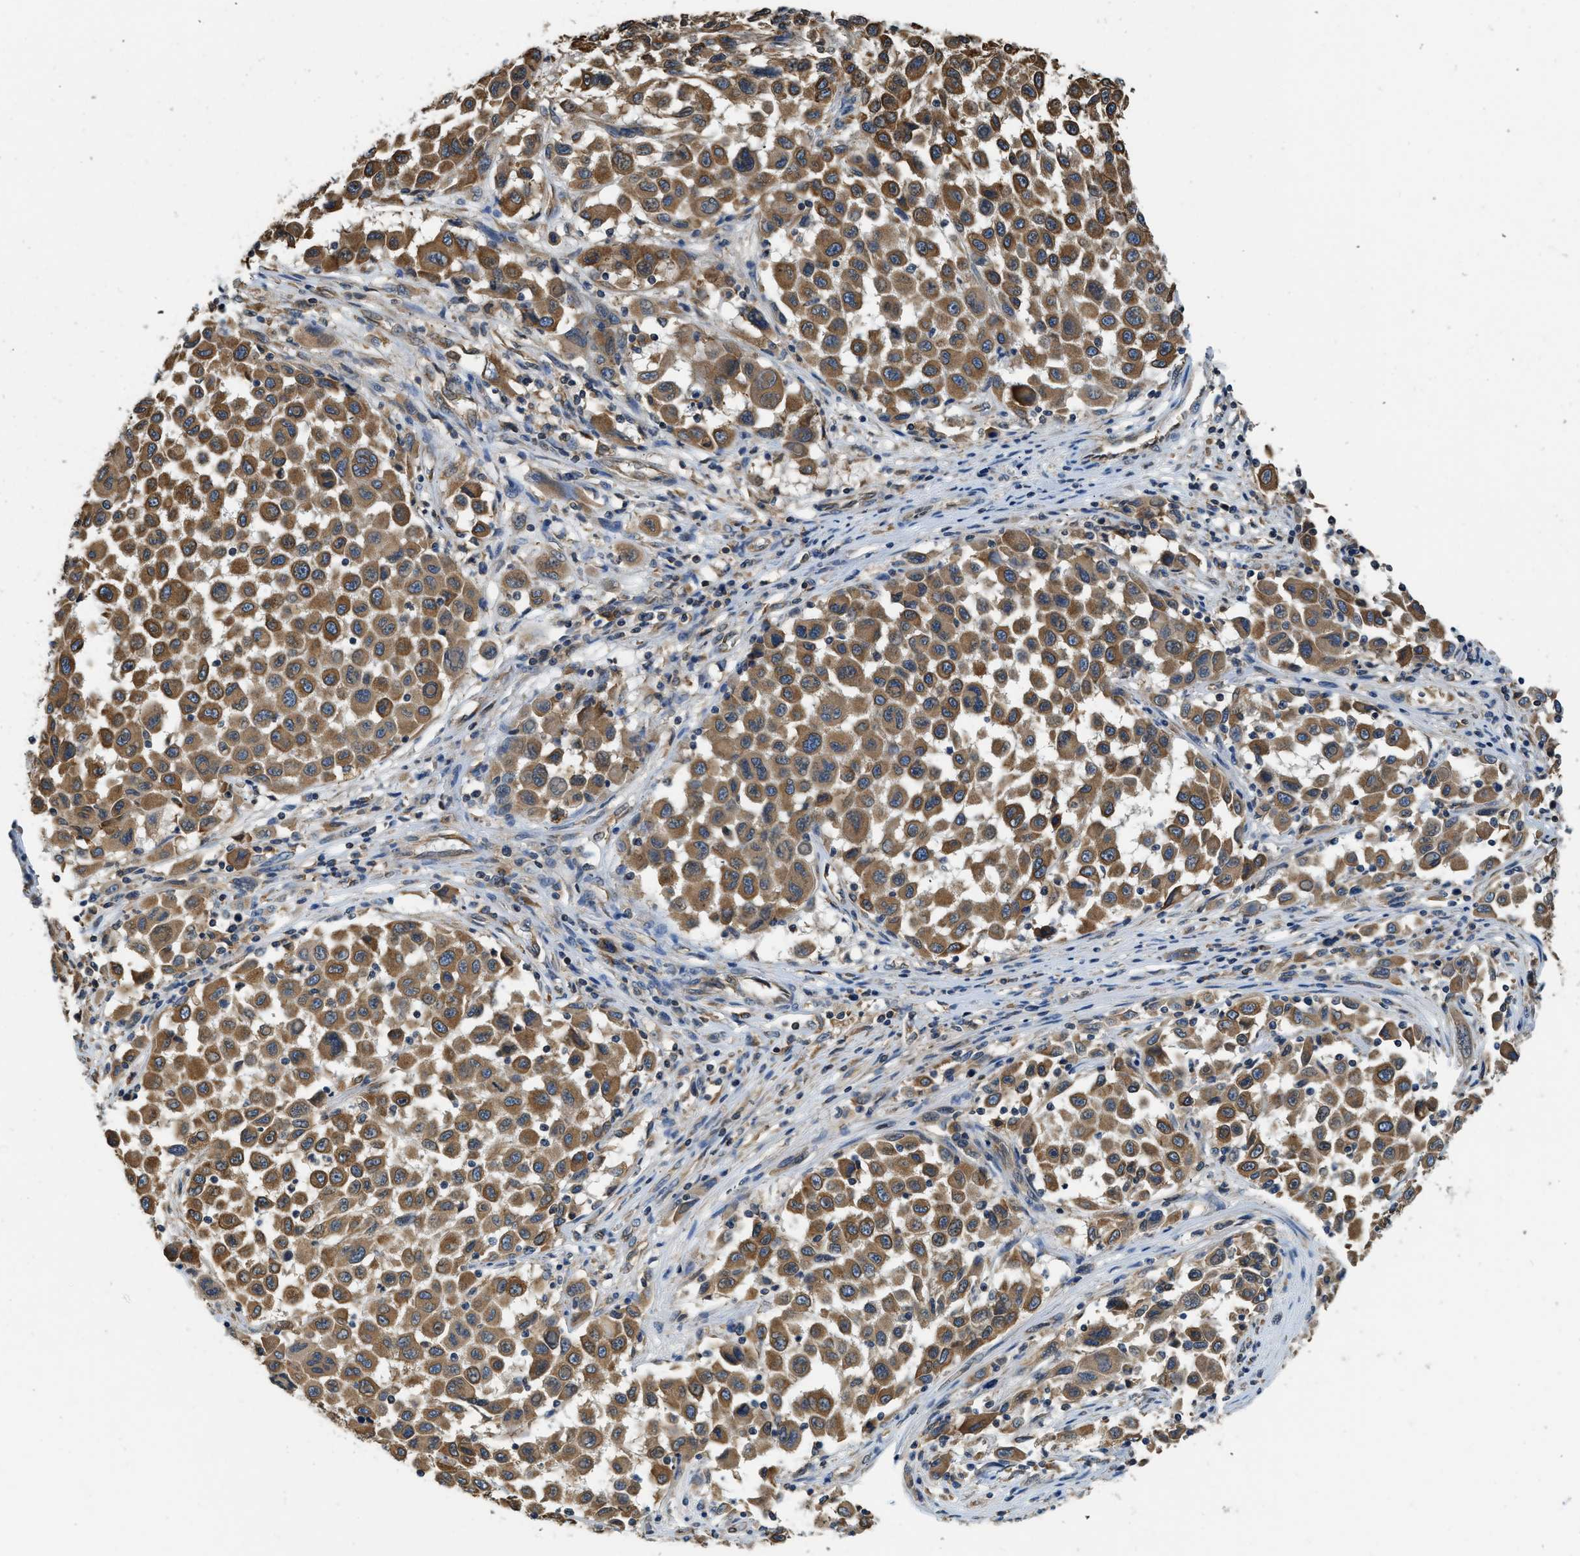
{"staining": {"intensity": "moderate", "quantity": ">75%", "location": "cytoplasmic/membranous"}, "tissue": "melanoma", "cell_type": "Tumor cells", "image_type": "cancer", "snomed": [{"axis": "morphology", "description": "Malignant melanoma, Metastatic site"}, {"axis": "topography", "description": "Lymph node"}], "caption": "A medium amount of moderate cytoplasmic/membranous staining is appreciated in about >75% of tumor cells in melanoma tissue.", "gene": "BCAP31", "patient": {"sex": "male", "age": 61}}